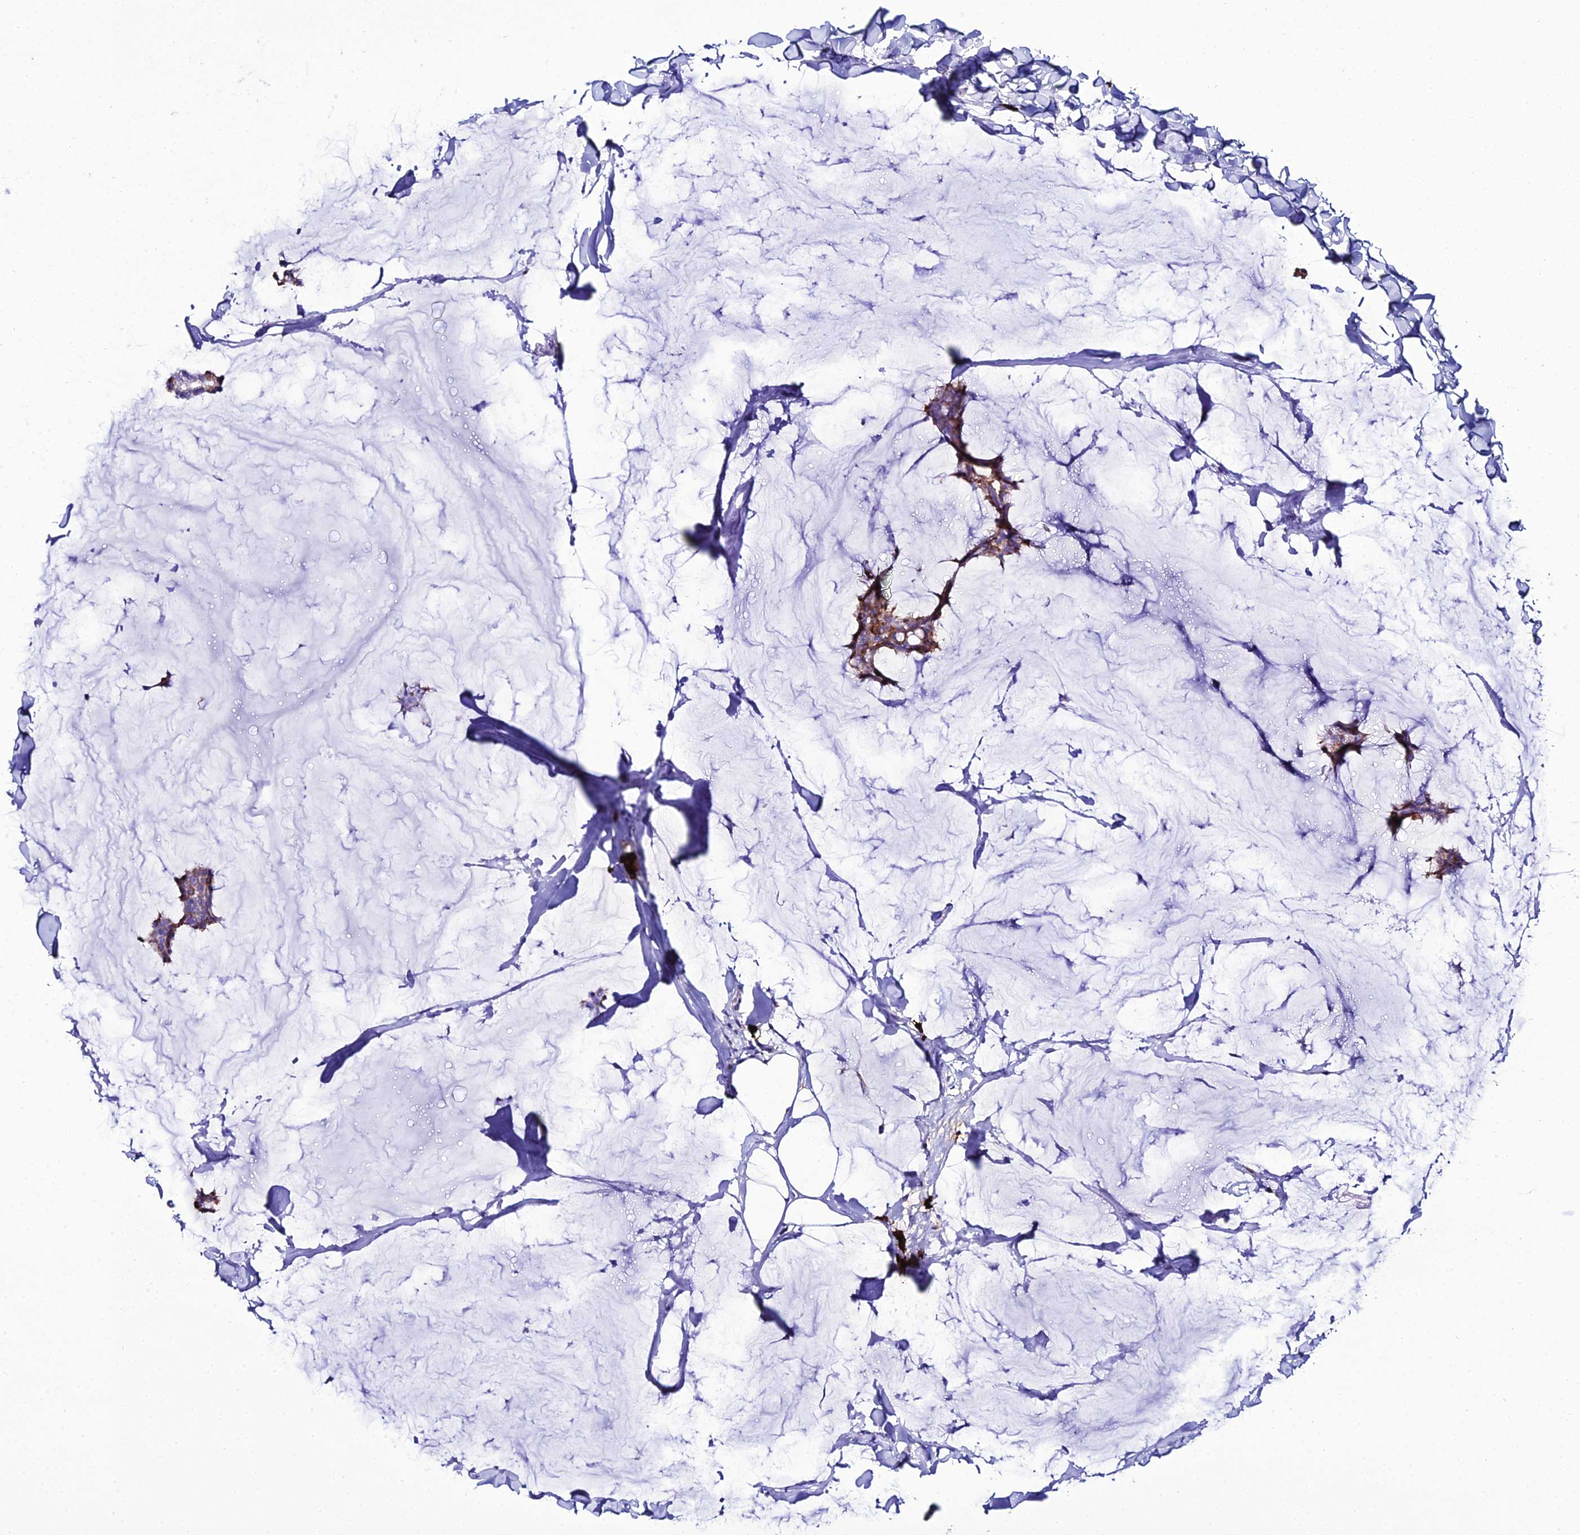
{"staining": {"intensity": "moderate", "quantity": ">75%", "location": "cytoplasmic/membranous"}, "tissue": "breast cancer", "cell_type": "Tumor cells", "image_type": "cancer", "snomed": [{"axis": "morphology", "description": "Duct carcinoma"}, {"axis": "topography", "description": "Breast"}], "caption": "Tumor cells demonstrate medium levels of moderate cytoplasmic/membranous expression in about >75% of cells in human breast cancer (infiltrating ductal carcinoma).", "gene": "TXNDC5", "patient": {"sex": "female", "age": 93}}